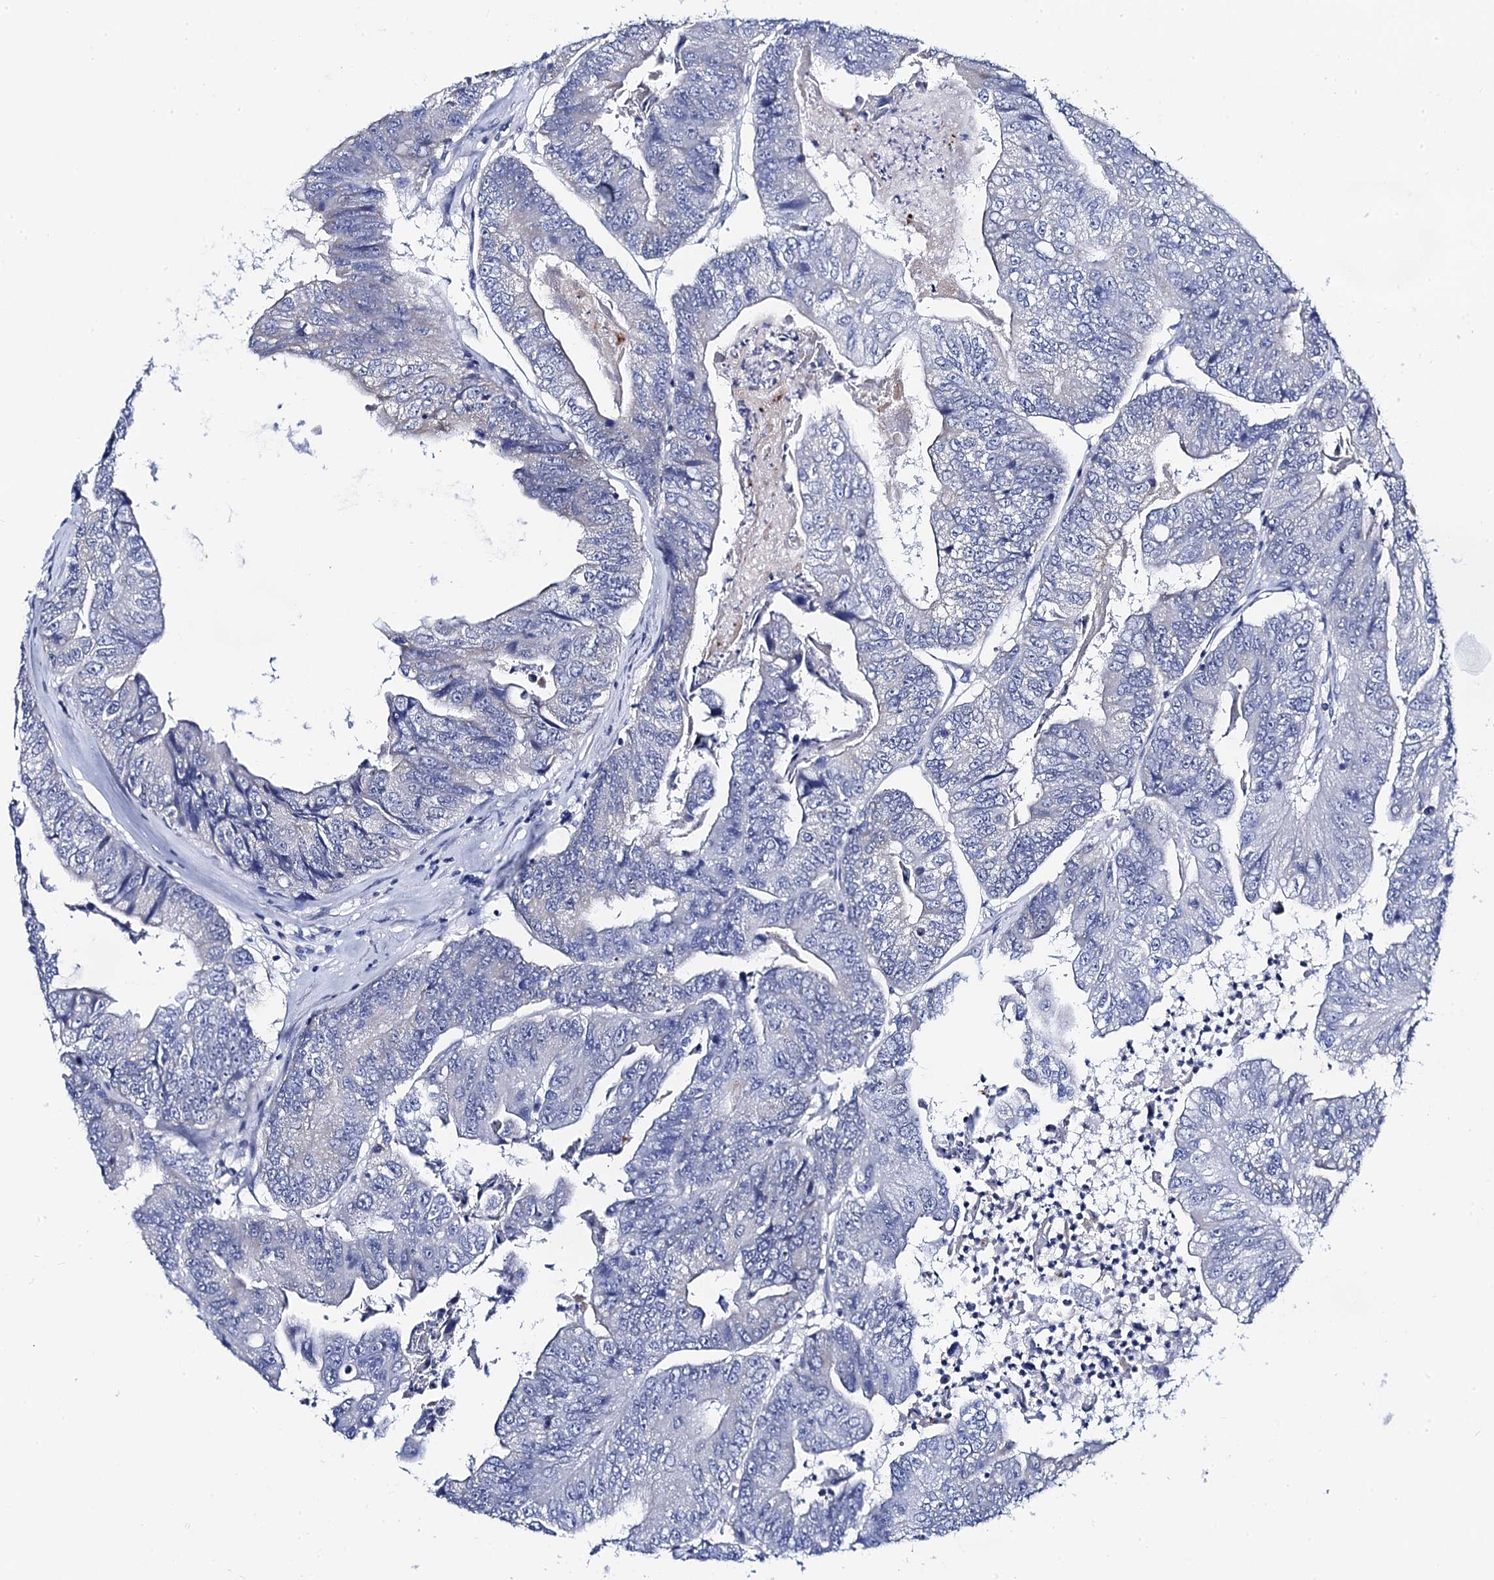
{"staining": {"intensity": "negative", "quantity": "none", "location": "none"}, "tissue": "colorectal cancer", "cell_type": "Tumor cells", "image_type": "cancer", "snomed": [{"axis": "morphology", "description": "Adenocarcinoma, NOS"}, {"axis": "topography", "description": "Colon"}], "caption": "Immunohistochemical staining of colorectal cancer exhibits no significant positivity in tumor cells.", "gene": "ACADSB", "patient": {"sex": "female", "age": 67}}